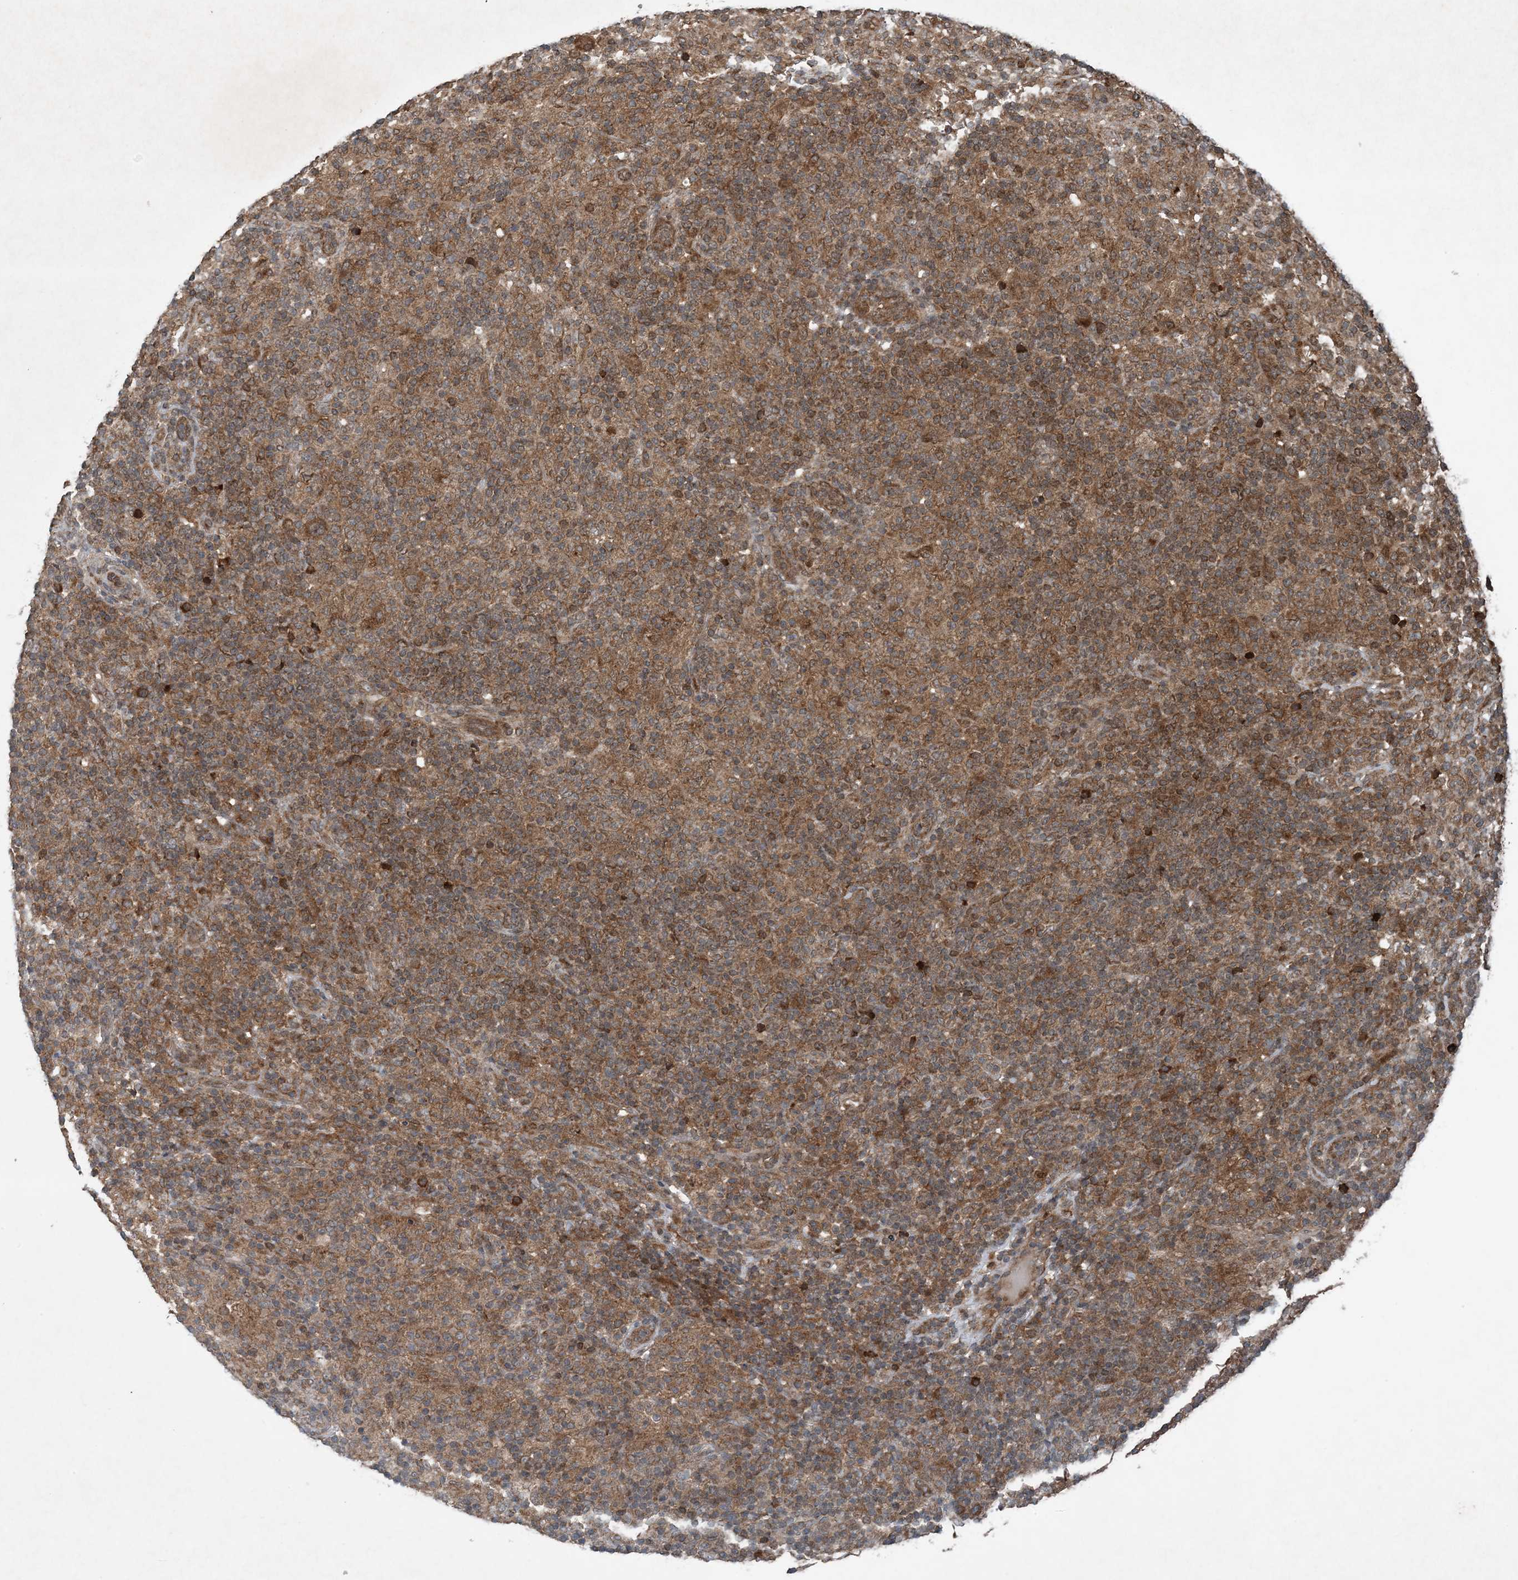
{"staining": {"intensity": "moderate", "quantity": ">75%", "location": "cytoplasmic/membranous"}, "tissue": "lymphoma", "cell_type": "Tumor cells", "image_type": "cancer", "snomed": [{"axis": "morphology", "description": "Hodgkin's disease, NOS"}, {"axis": "topography", "description": "Lymph node"}], "caption": "This image shows immunohistochemistry (IHC) staining of lymphoma, with medium moderate cytoplasmic/membranous positivity in about >75% of tumor cells.", "gene": "GNG5", "patient": {"sex": "male", "age": 70}}